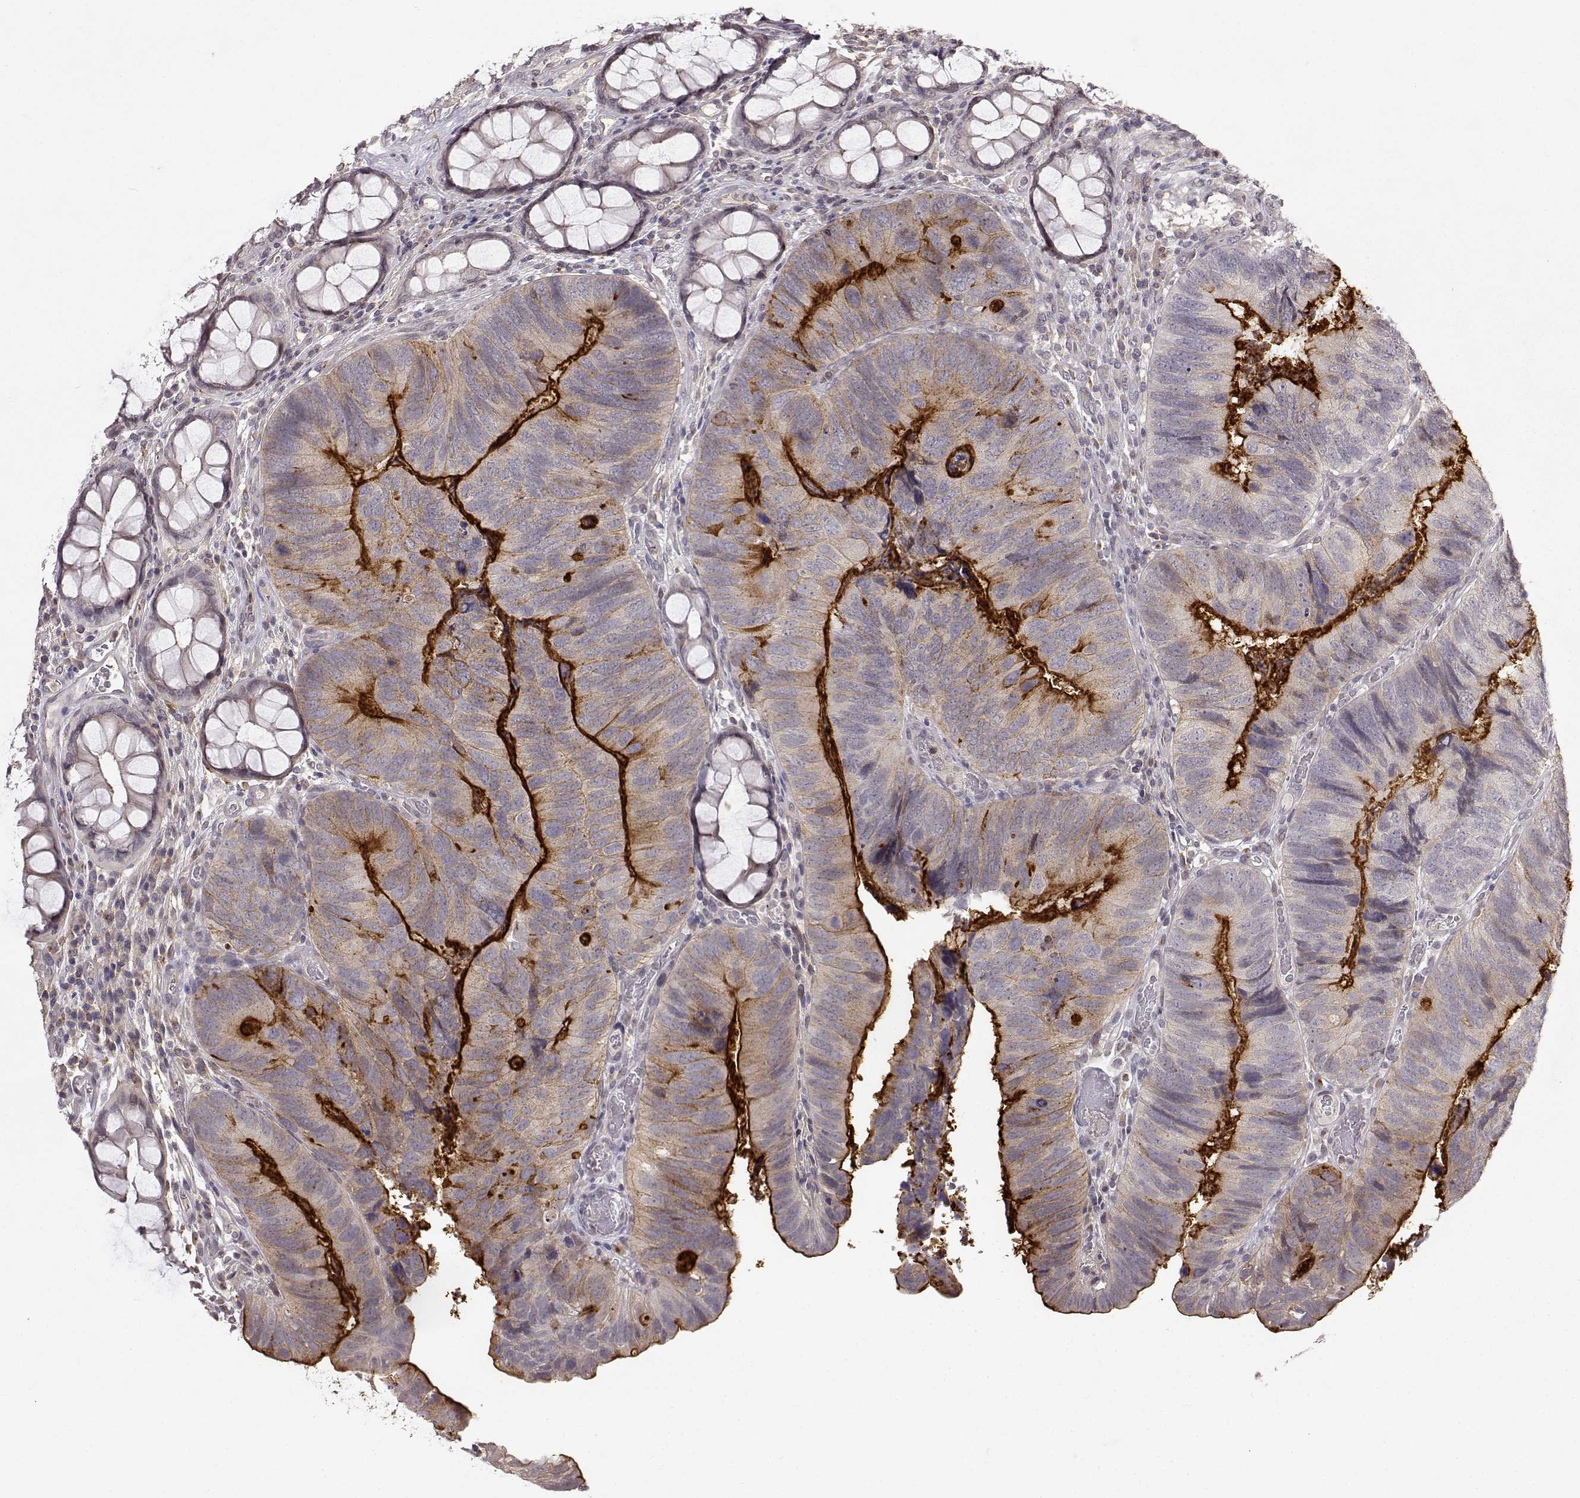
{"staining": {"intensity": "strong", "quantity": "<25%", "location": "cytoplasmic/membranous"}, "tissue": "colorectal cancer", "cell_type": "Tumor cells", "image_type": "cancer", "snomed": [{"axis": "morphology", "description": "Adenocarcinoma, NOS"}, {"axis": "topography", "description": "Colon"}], "caption": "A photomicrograph showing strong cytoplasmic/membranous staining in about <25% of tumor cells in colorectal adenocarcinoma, as visualized by brown immunohistochemical staining.", "gene": "IFITM1", "patient": {"sex": "female", "age": 67}}